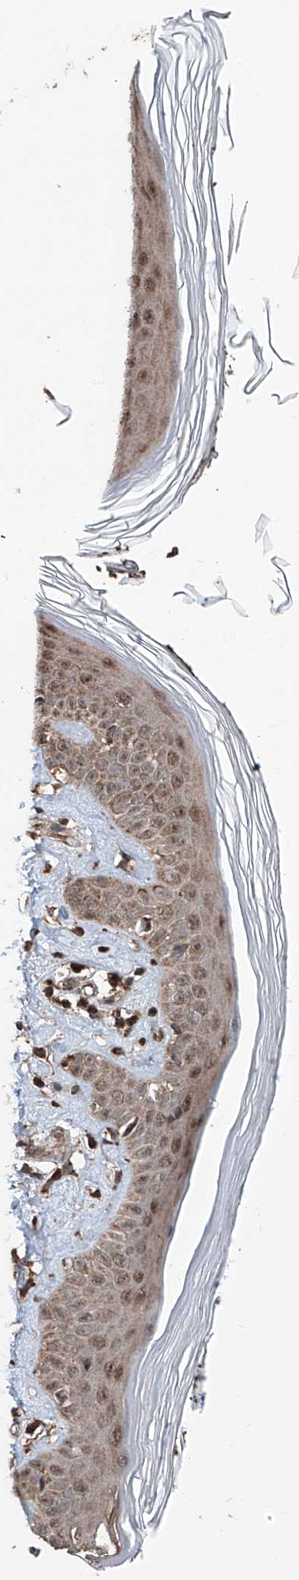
{"staining": {"intensity": "strong", "quantity": ">75%", "location": "cytoplasmic/membranous"}, "tissue": "skin", "cell_type": "Fibroblasts", "image_type": "normal", "snomed": [{"axis": "morphology", "description": "Normal tissue, NOS"}, {"axis": "topography", "description": "Skin"}], "caption": "A high-resolution histopathology image shows immunohistochemistry (IHC) staining of benign skin, which displays strong cytoplasmic/membranous staining in approximately >75% of fibroblasts. (DAB IHC, brown staining for protein, blue staining for nuclei).", "gene": "ZNF445", "patient": {"sex": "female", "age": 64}}